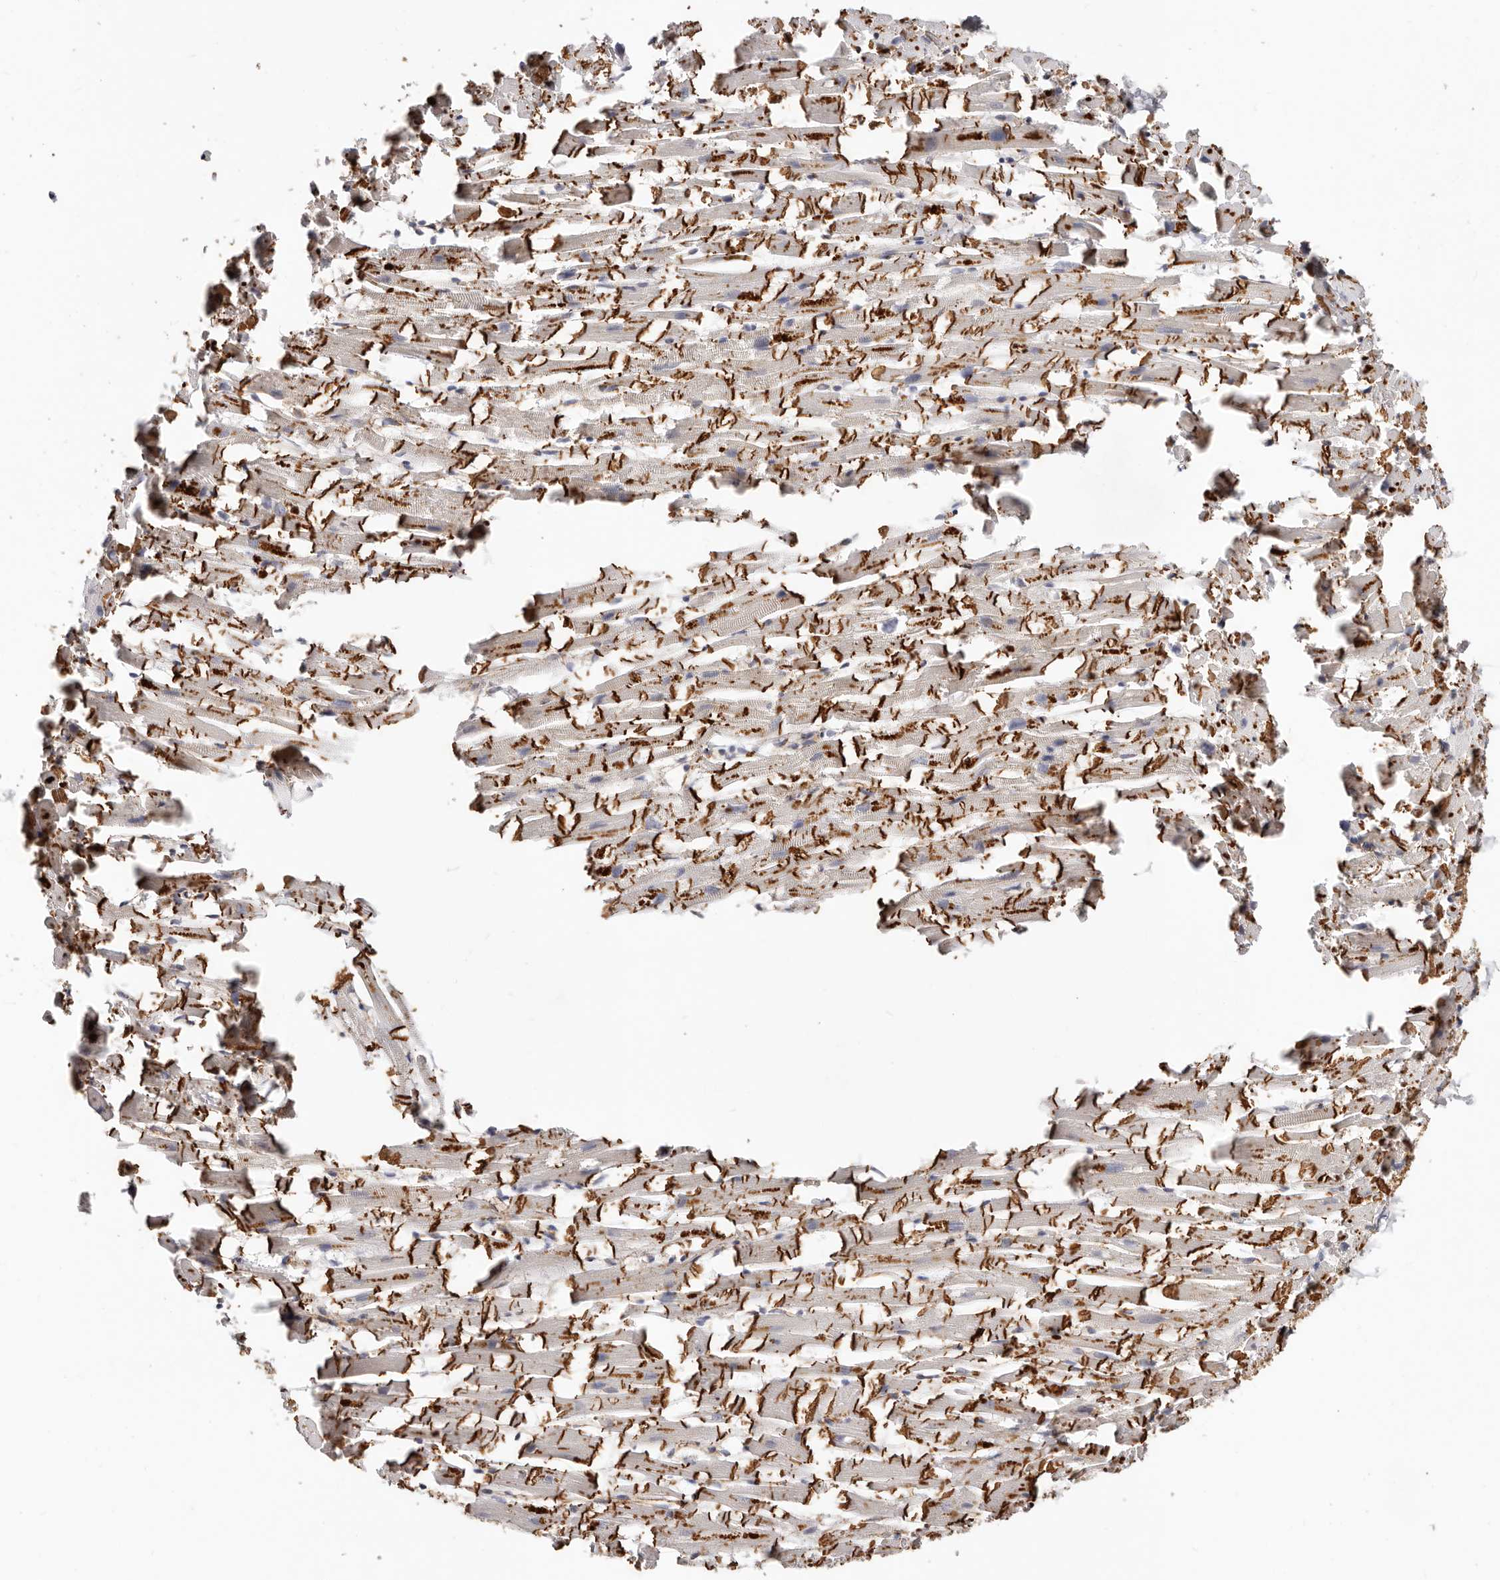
{"staining": {"intensity": "strong", "quantity": ">75%", "location": "cytoplasmic/membranous"}, "tissue": "heart muscle", "cell_type": "Cardiomyocytes", "image_type": "normal", "snomed": [{"axis": "morphology", "description": "Normal tissue, NOS"}, {"axis": "topography", "description": "Heart"}], "caption": "Immunohistochemical staining of unremarkable heart muscle displays strong cytoplasmic/membranous protein positivity in about >75% of cardiomyocytes.", "gene": "CTNNB1", "patient": {"sex": "female", "age": 64}}